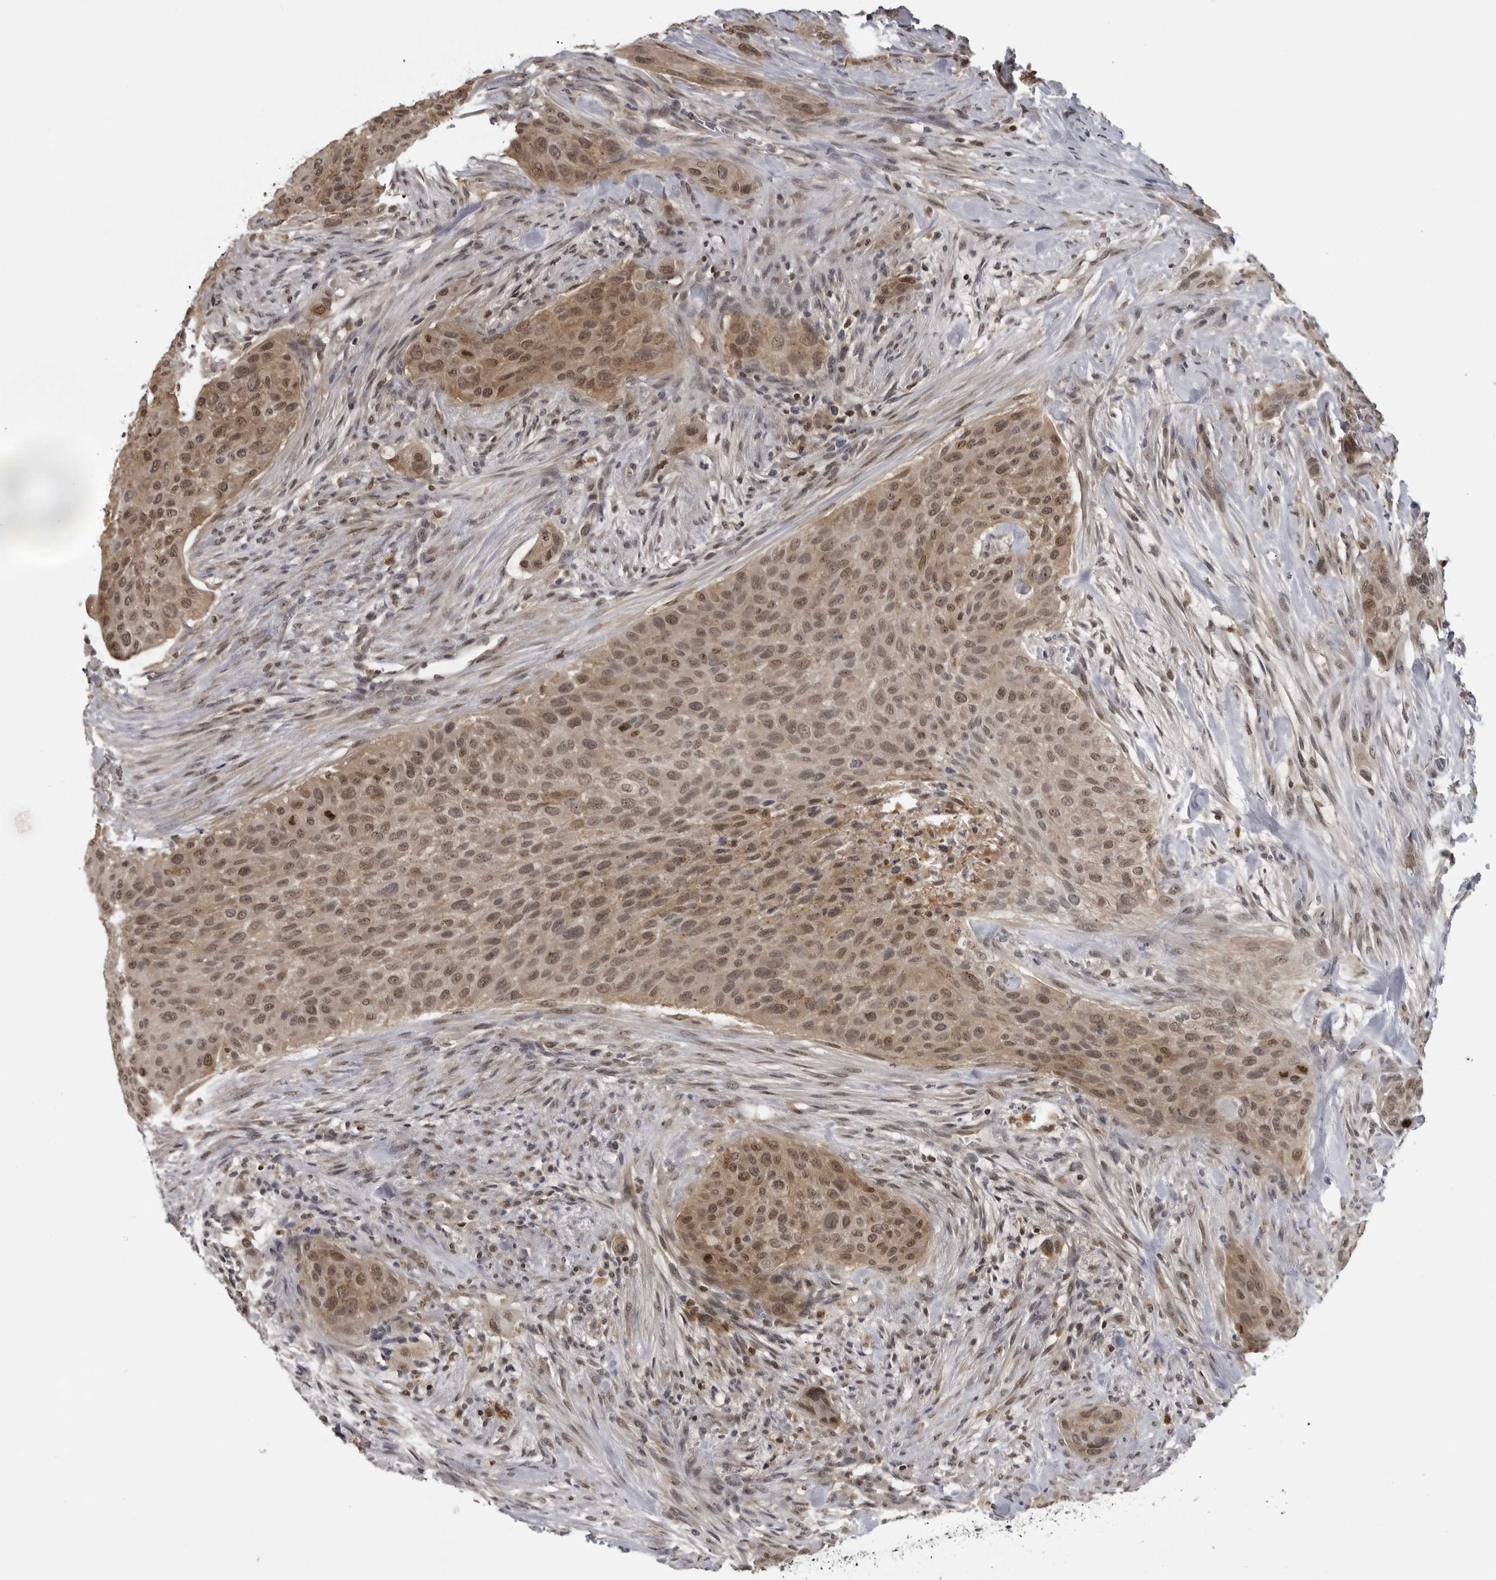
{"staining": {"intensity": "moderate", "quantity": ">75%", "location": "cytoplasmic/membranous,nuclear"}, "tissue": "urothelial cancer", "cell_type": "Tumor cells", "image_type": "cancer", "snomed": [{"axis": "morphology", "description": "Urothelial carcinoma, High grade"}, {"axis": "topography", "description": "Urinary bladder"}], "caption": "Immunohistochemistry (IHC) staining of urothelial cancer, which reveals medium levels of moderate cytoplasmic/membranous and nuclear positivity in about >75% of tumor cells indicating moderate cytoplasmic/membranous and nuclear protein staining. The staining was performed using DAB (brown) for protein detection and nuclei were counterstained in hematoxylin (blue).", "gene": "PDCL3", "patient": {"sex": "male", "age": 35}}